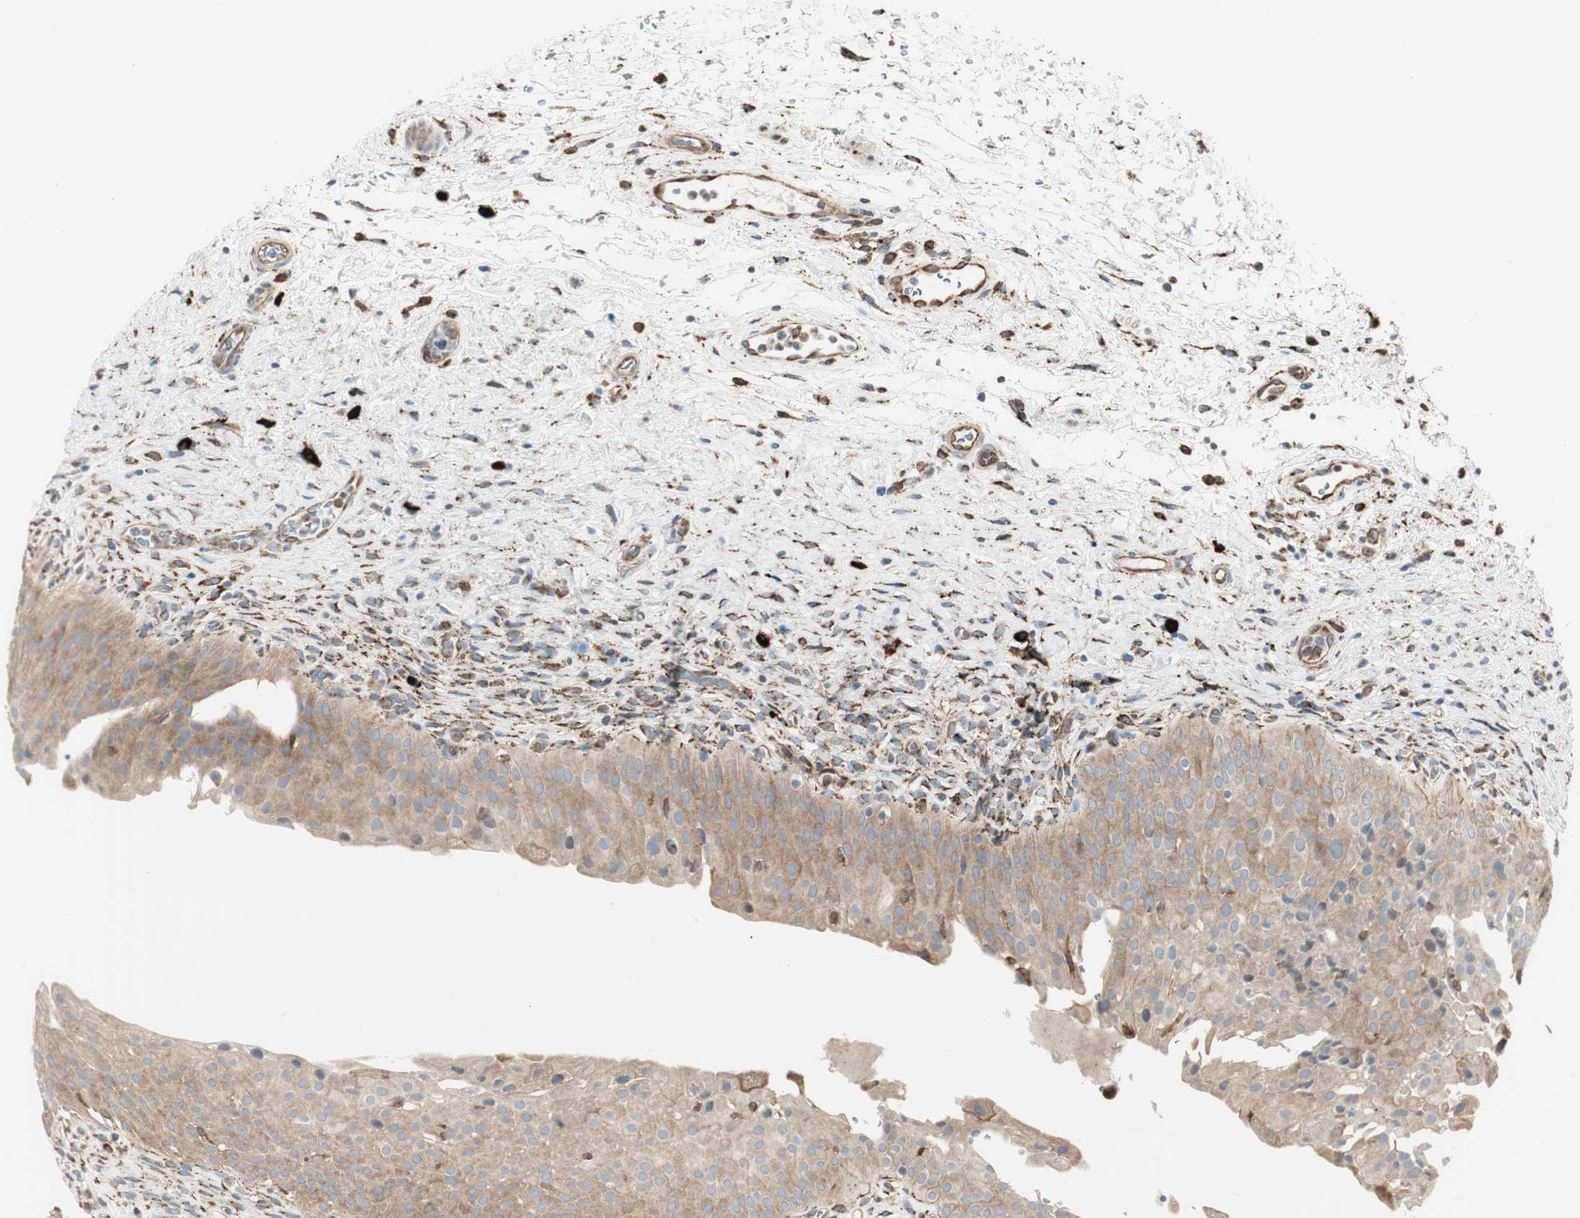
{"staining": {"intensity": "moderate", "quantity": ">75%", "location": "cytoplasmic/membranous"}, "tissue": "urinary bladder", "cell_type": "Urothelial cells", "image_type": "normal", "snomed": [{"axis": "morphology", "description": "Normal tissue, NOS"}, {"axis": "morphology", "description": "Urothelial carcinoma, High grade"}, {"axis": "topography", "description": "Urinary bladder"}], "caption": "Urothelial cells exhibit moderate cytoplasmic/membranous expression in approximately >75% of cells in benign urinary bladder. The protein is shown in brown color, while the nuclei are stained blue.", "gene": "HSP90B1", "patient": {"sex": "male", "age": 46}}